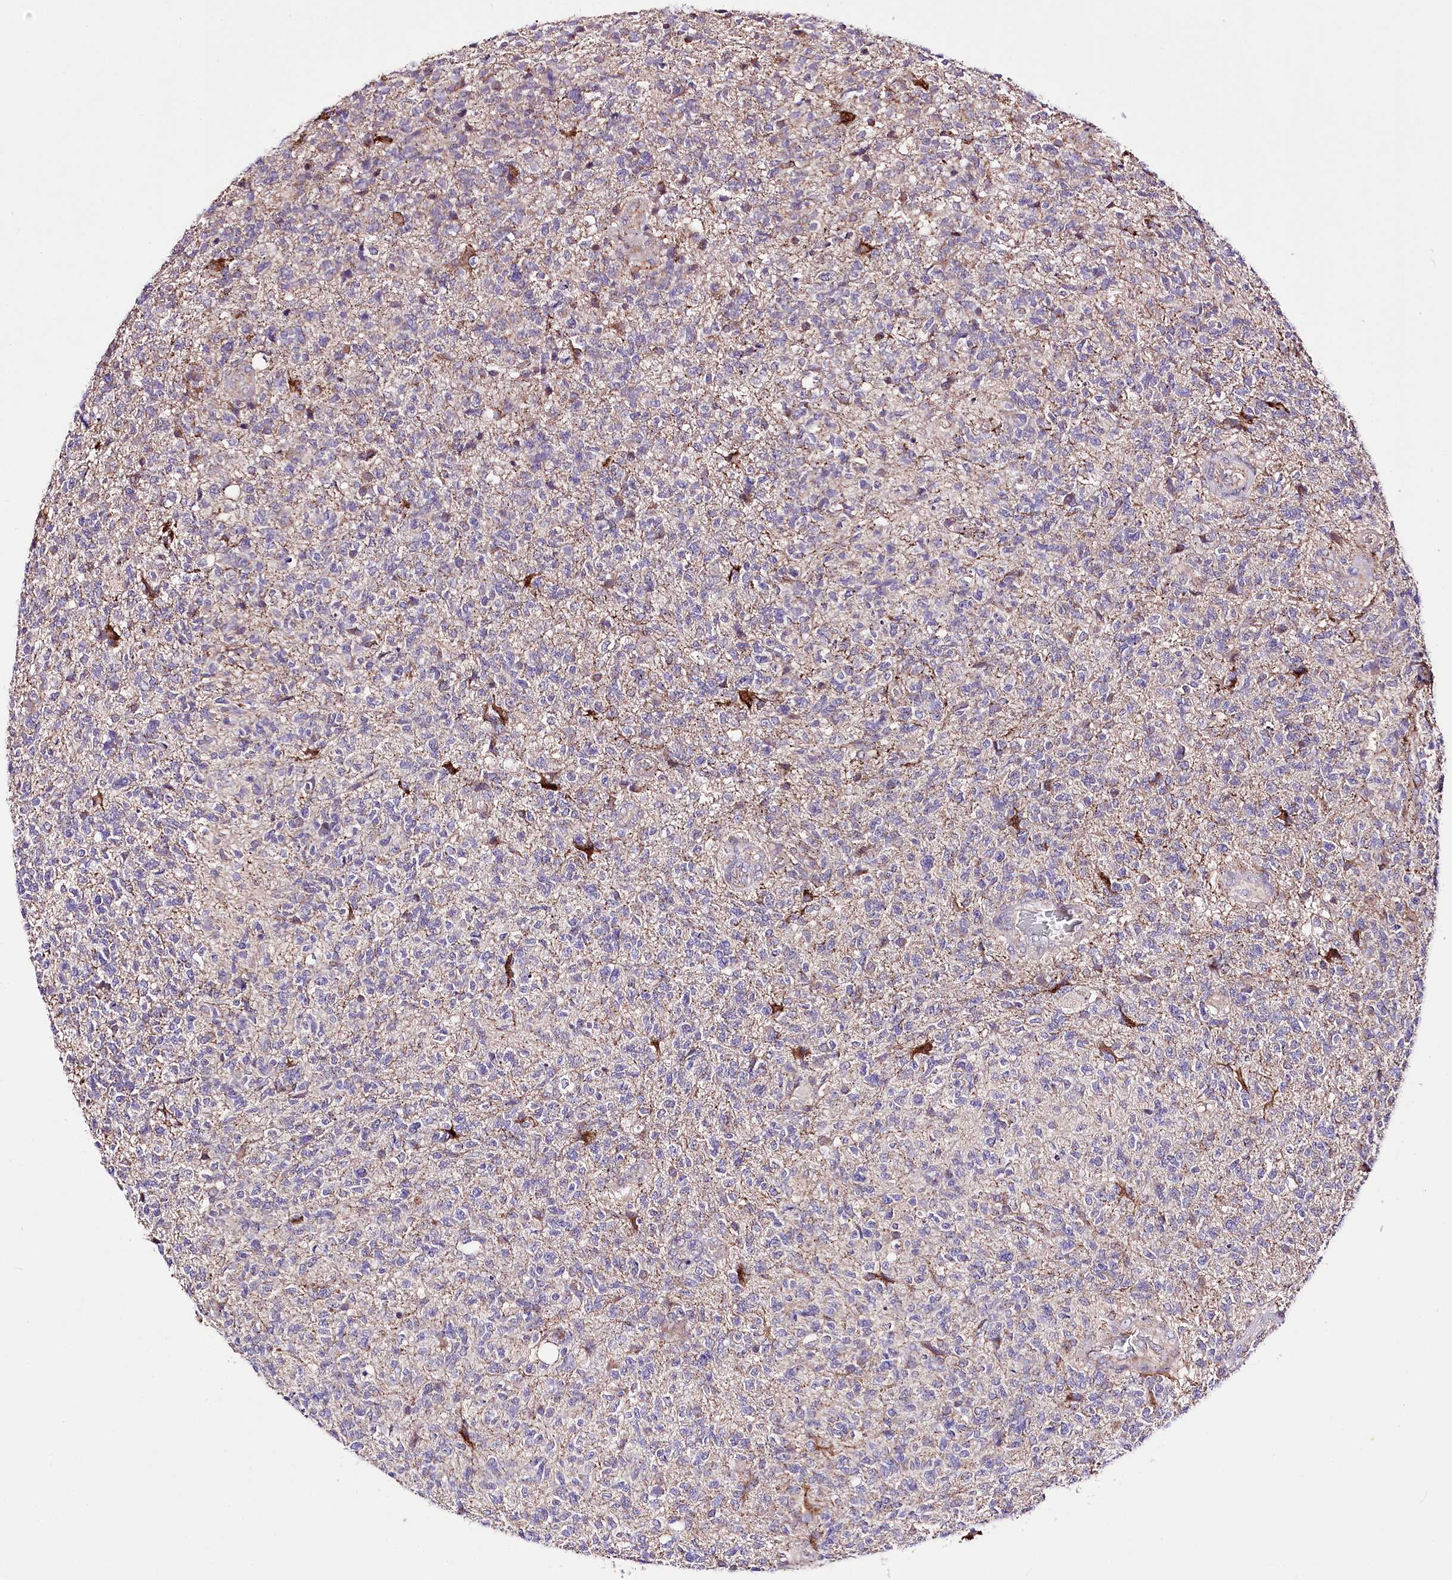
{"staining": {"intensity": "weak", "quantity": "<25%", "location": "cytoplasmic/membranous"}, "tissue": "glioma", "cell_type": "Tumor cells", "image_type": "cancer", "snomed": [{"axis": "morphology", "description": "Glioma, malignant, High grade"}, {"axis": "topography", "description": "Brain"}], "caption": "Human glioma stained for a protein using immunohistochemistry (IHC) reveals no positivity in tumor cells.", "gene": "ATE1", "patient": {"sex": "male", "age": 56}}